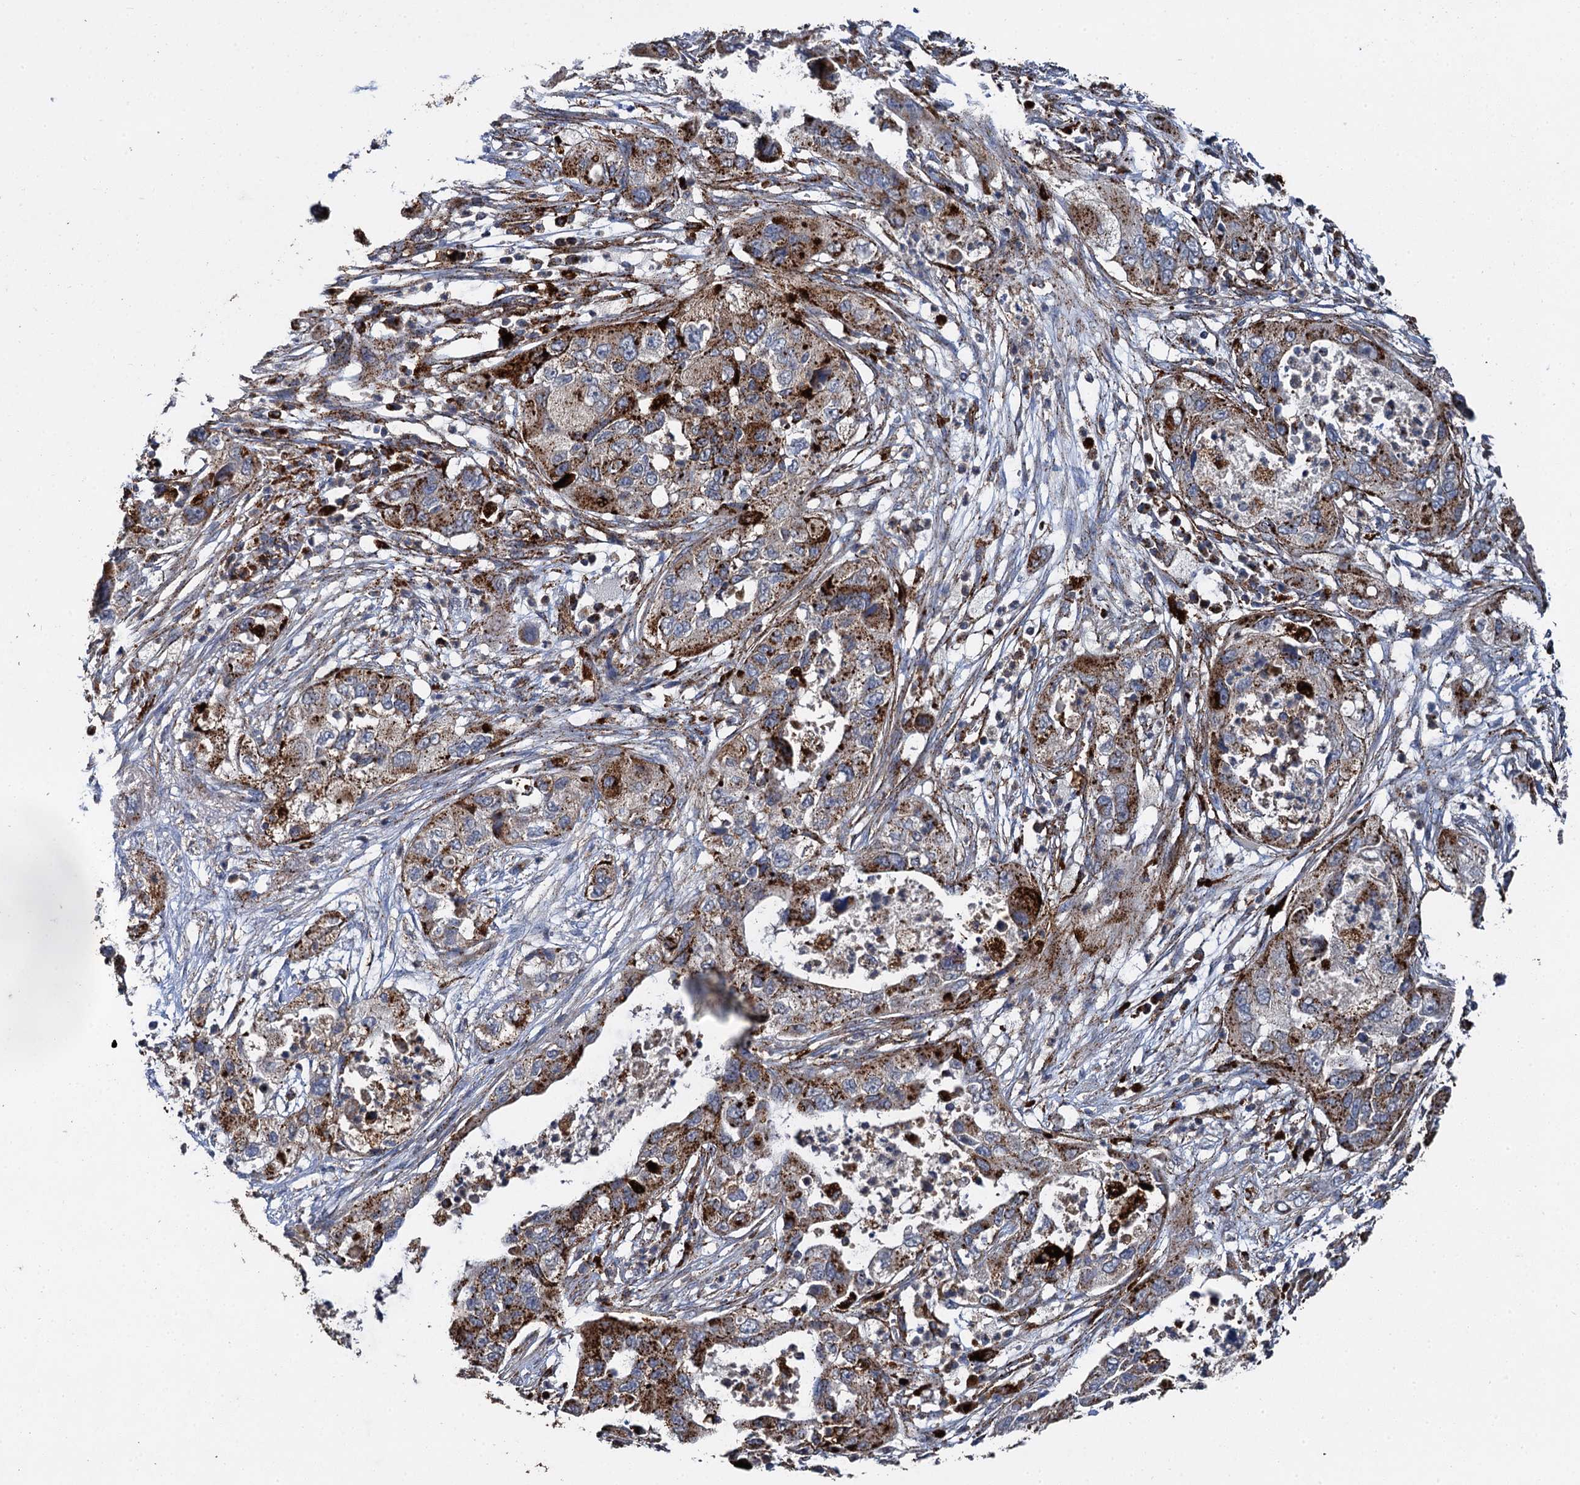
{"staining": {"intensity": "strong", "quantity": "25%-75%", "location": "cytoplasmic/membranous"}, "tissue": "pancreatic cancer", "cell_type": "Tumor cells", "image_type": "cancer", "snomed": [{"axis": "morphology", "description": "Adenocarcinoma, NOS"}, {"axis": "topography", "description": "Pancreas"}], "caption": "Adenocarcinoma (pancreatic) was stained to show a protein in brown. There is high levels of strong cytoplasmic/membranous expression in approximately 25%-75% of tumor cells.", "gene": "GBA1", "patient": {"sex": "female", "age": 78}}